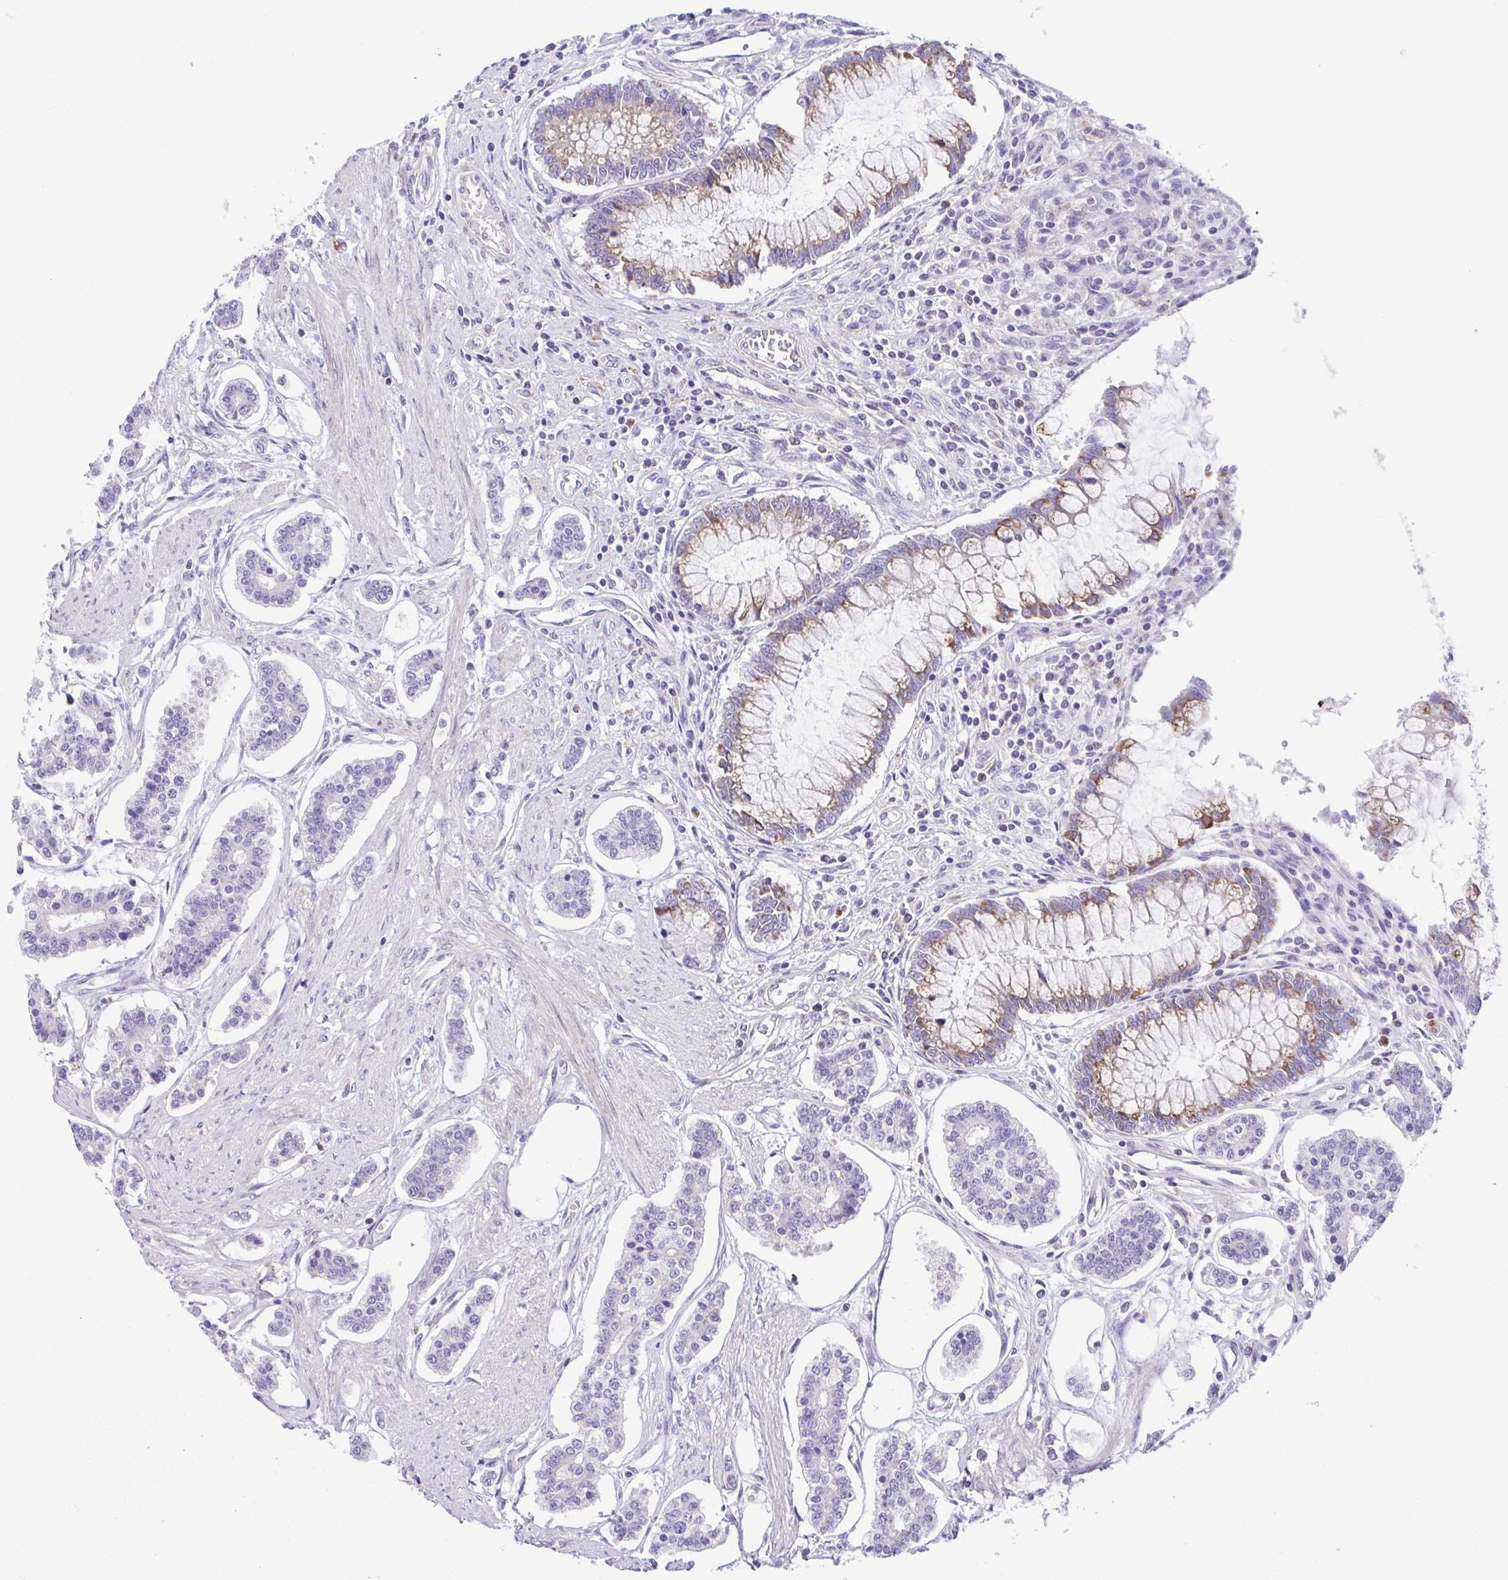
{"staining": {"intensity": "negative", "quantity": "none", "location": "none"}, "tissue": "carcinoid", "cell_type": "Tumor cells", "image_type": "cancer", "snomed": [{"axis": "morphology", "description": "Carcinoid, malignant, NOS"}, {"axis": "topography", "description": "Small intestine"}], "caption": "This histopathology image is of carcinoid (malignant) stained with immunohistochemistry to label a protein in brown with the nuclei are counter-stained blue. There is no positivity in tumor cells.", "gene": "GPR182", "patient": {"sex": "female", "age": 65}}